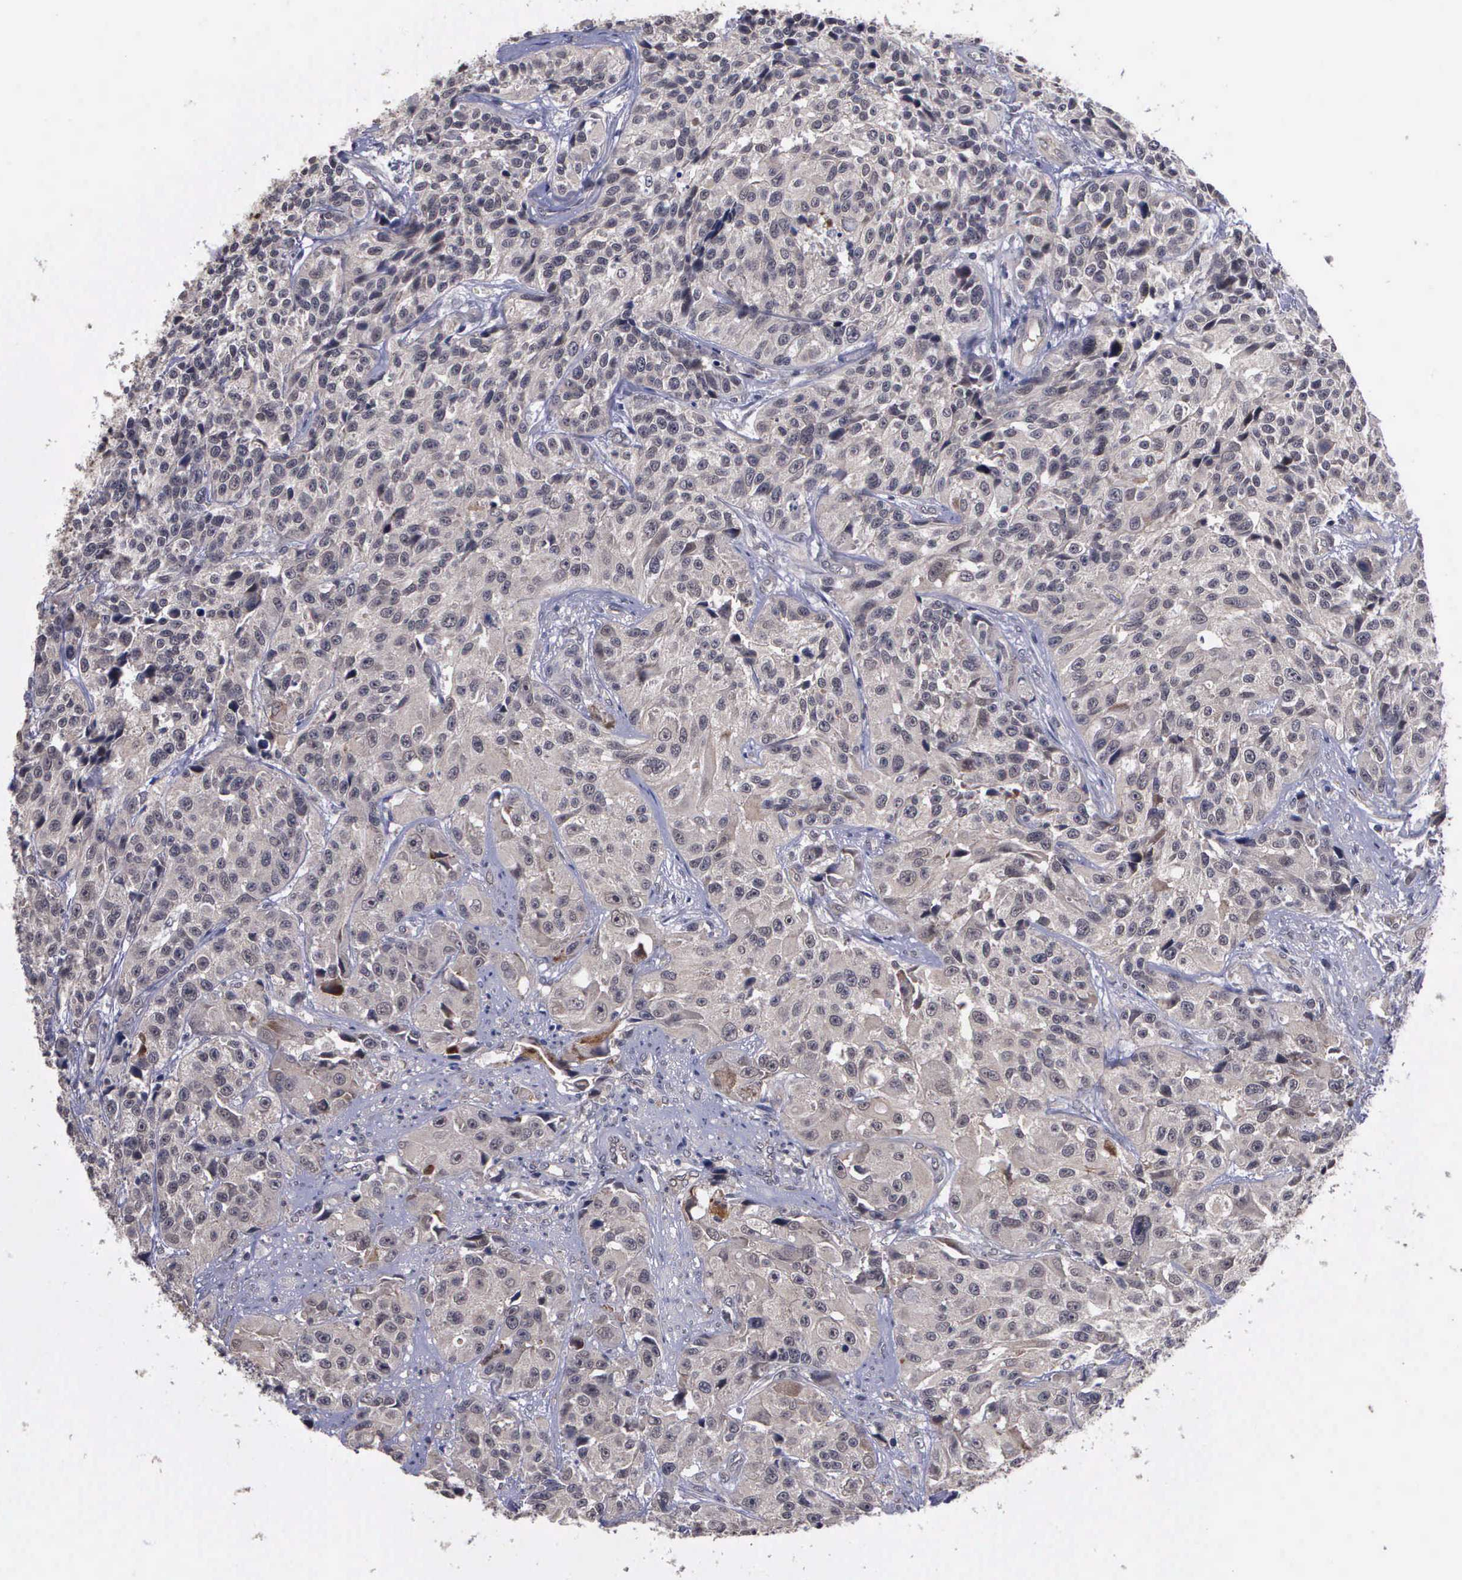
{"staining": {"intensity": "negative", "quantity": "none", "location": "none"}, "tissue": "urothelial cancer", "cell_type": "Tumor cells", "image_type": "cancer", "snomed": [{"axis": "morphology", "description": "Urothelial carcinoma, High grade"}, {"axis": "topography", "description": "Urinary bladder"}], "caption": "This is an immunohistochemistry histopathology image of human urothelial carcinoma (high-grade). There is no positivity in tumor cells.", "gene": "MAP3K9", "patient": {"sex": "female", "age": 81}}